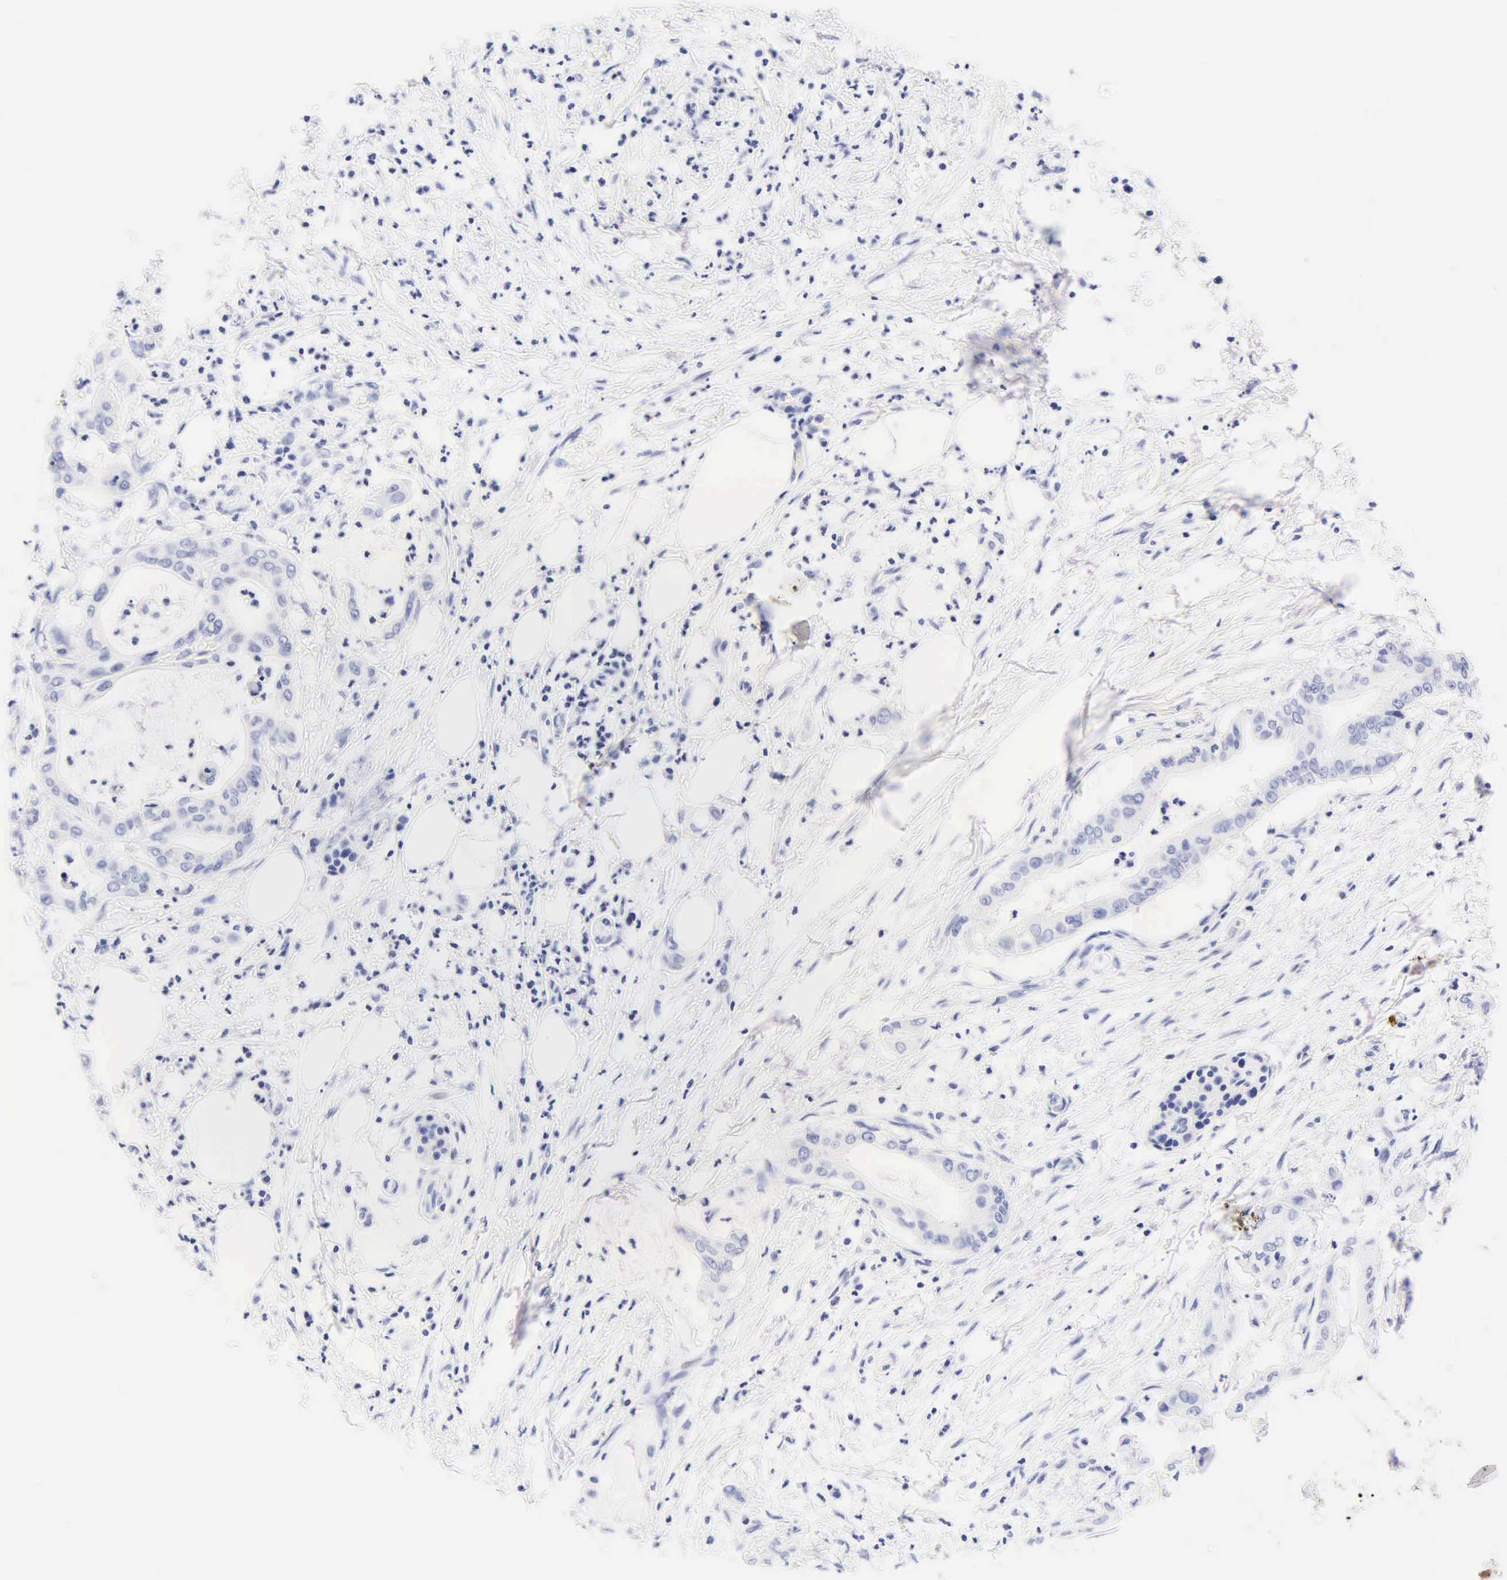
{"staining": {"intensity": "negative", "quantity": "none", "location": "none"}, "tissue": "pancreatic cancer", "cell_type": "Tumor cells", "image_type": "cancer", "snomed": [{"axis": "morphology", "description": "Adenocarcinoma, NOS"}, {"axis": "topography", "description": "Pancreas"}], "caption": "The immunohistochemistry micrograph has no significant positivity in tumor cells of pancreatic cancer (adenocarcinoma) tissue.", "gene": "DES", "patient": {"sex": "male", "age": 58}}